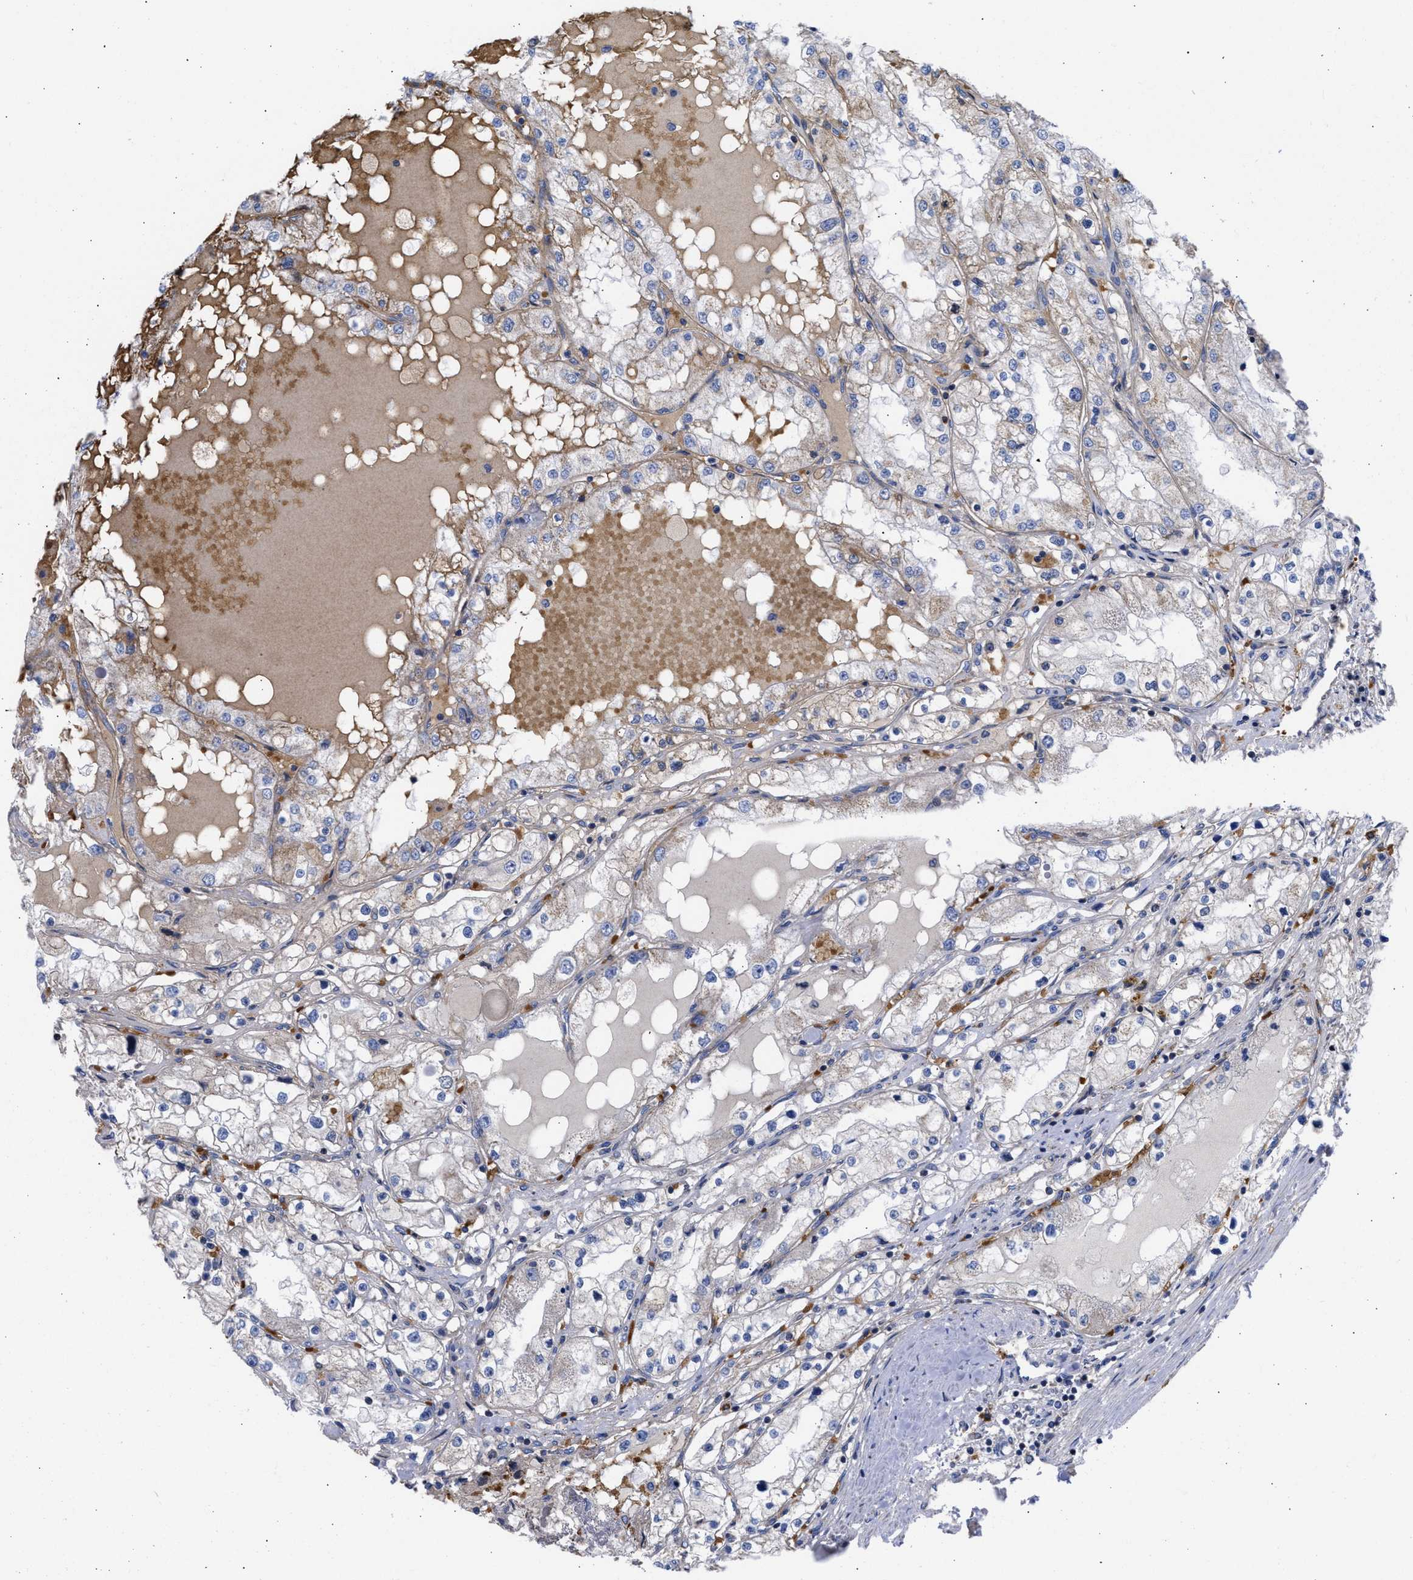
{"staining": {"intensity": "weak", "quantity": "<25%", "location": "cytoplasmic/membranous"}, "tissue": "renal cancer", "cell_type": "Tumor cells", "image_type": "cancer", "snomed": [{"axis": "morphology", "description": "Adenocarcinoma, NOS"}, {"axis": "topography", "description": "Kidney"}], "caption": "High magnification brightfield microscopy of renal cancer (adenocarcinoma) stained with DAB (brown) and counterstained with hematoxylin (blue): tumor cells show no significant expression. (DAB immunohistochemistry, high magnification).", "gene": "BTG3", "patient": {"sex": "male", "age": 68}}